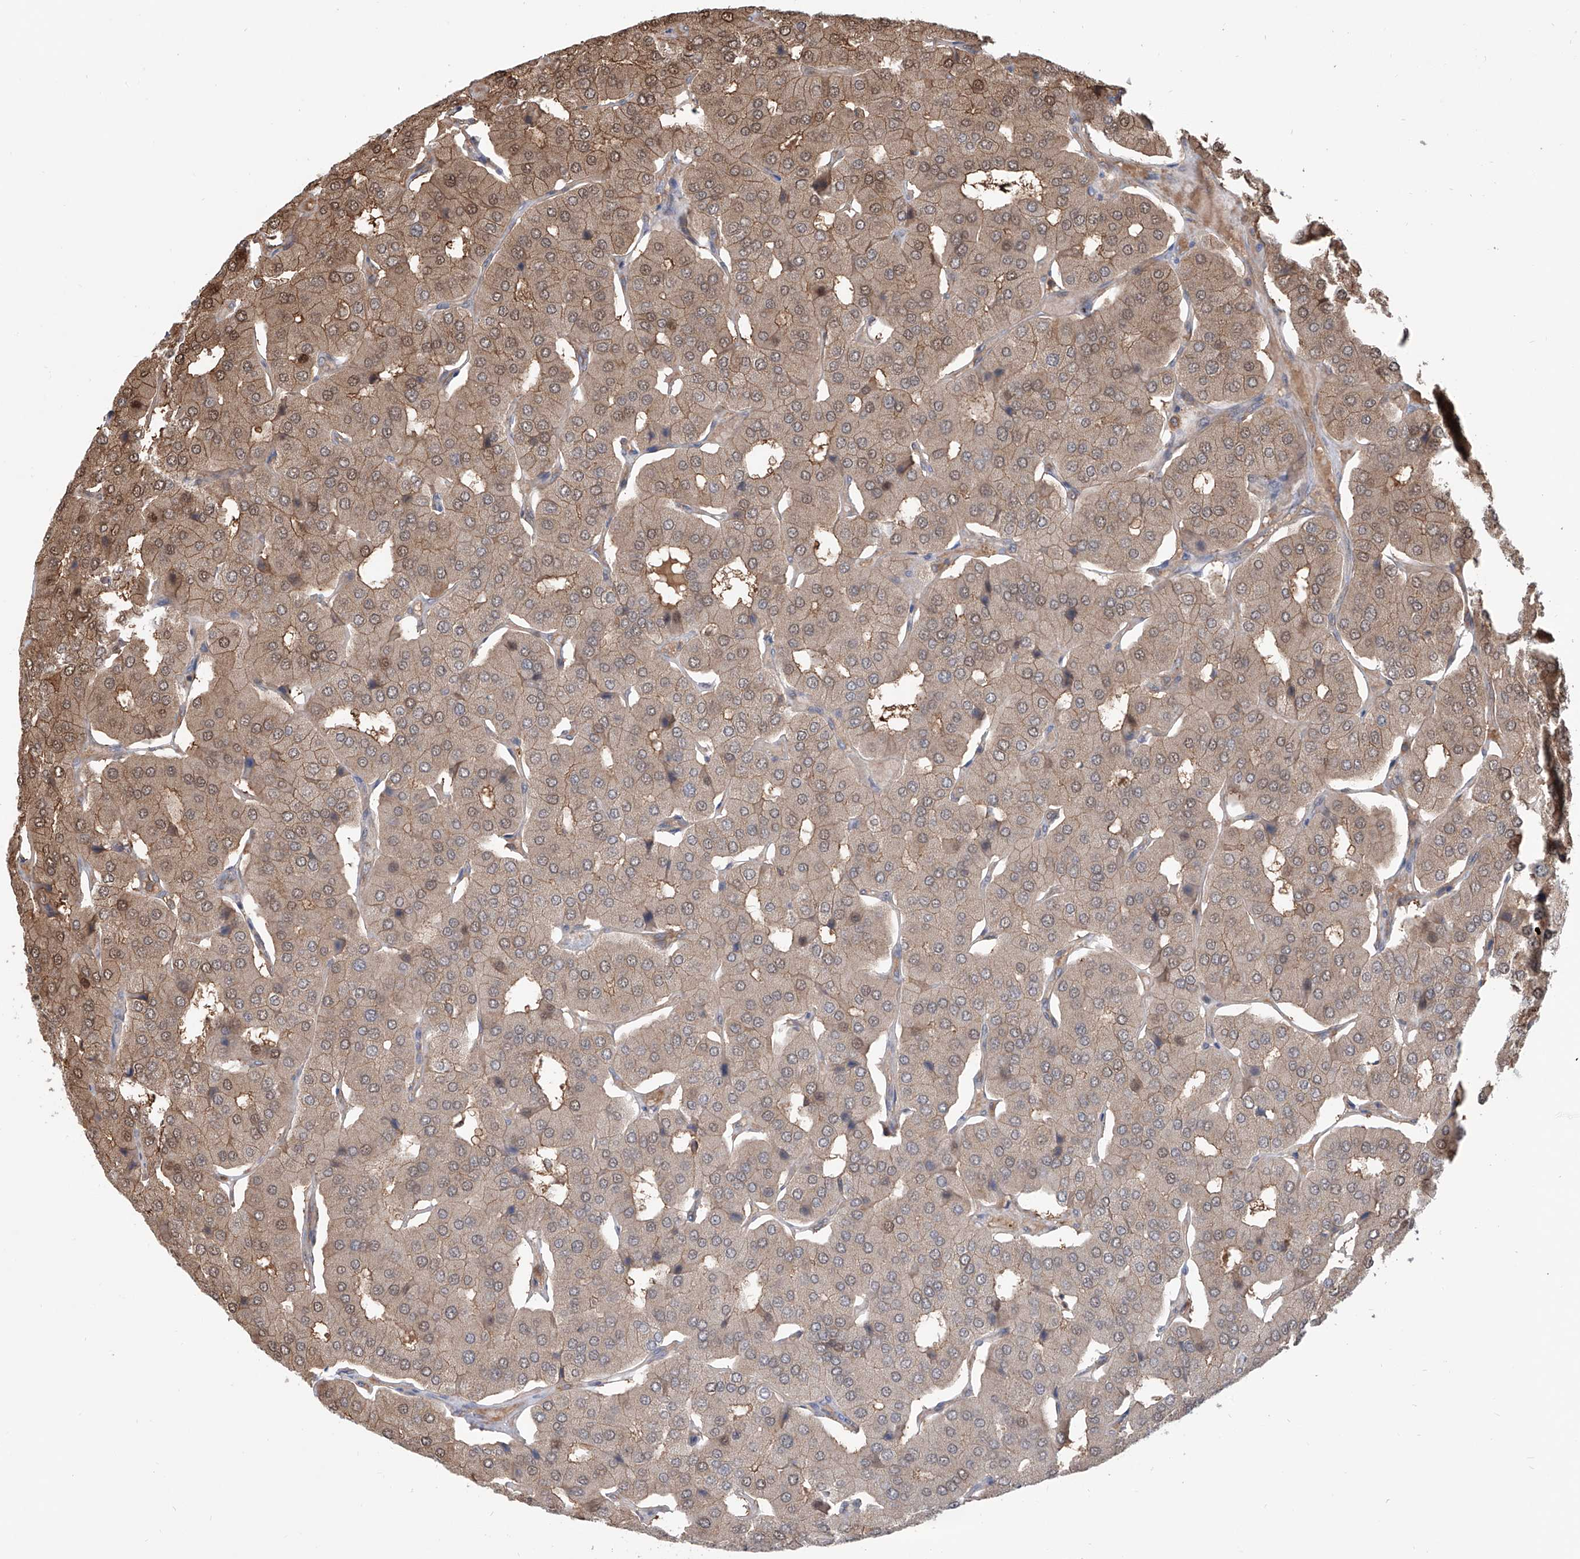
{"staining": {"intensity": "weak", "quantity": "25%-75%", "location": "cytoplasmic/membranous,nuclear"}, "tissue": "parathyroid gland", "cell_type": "Glandular cells", "image_type": "normal", "snomed": [{"axis": "morphology", "description": "Normal tissue, NOS"}, {"axis": "morphology", "description": "Adenoma, NOS"}, {"axis": "topography", "description": "Parathyroid gland"}], "caption": "Immunohistochemistry (IHC) histopathology image of normal parathyroid gland stained for a protein (brown), which shows low levels of weak cytoplasmic/membranous,nuclear expression in approximately 25%-75% of glandular cells.", "gene": "HOXC8", "patient": {"sex": "female", "age": 86}}